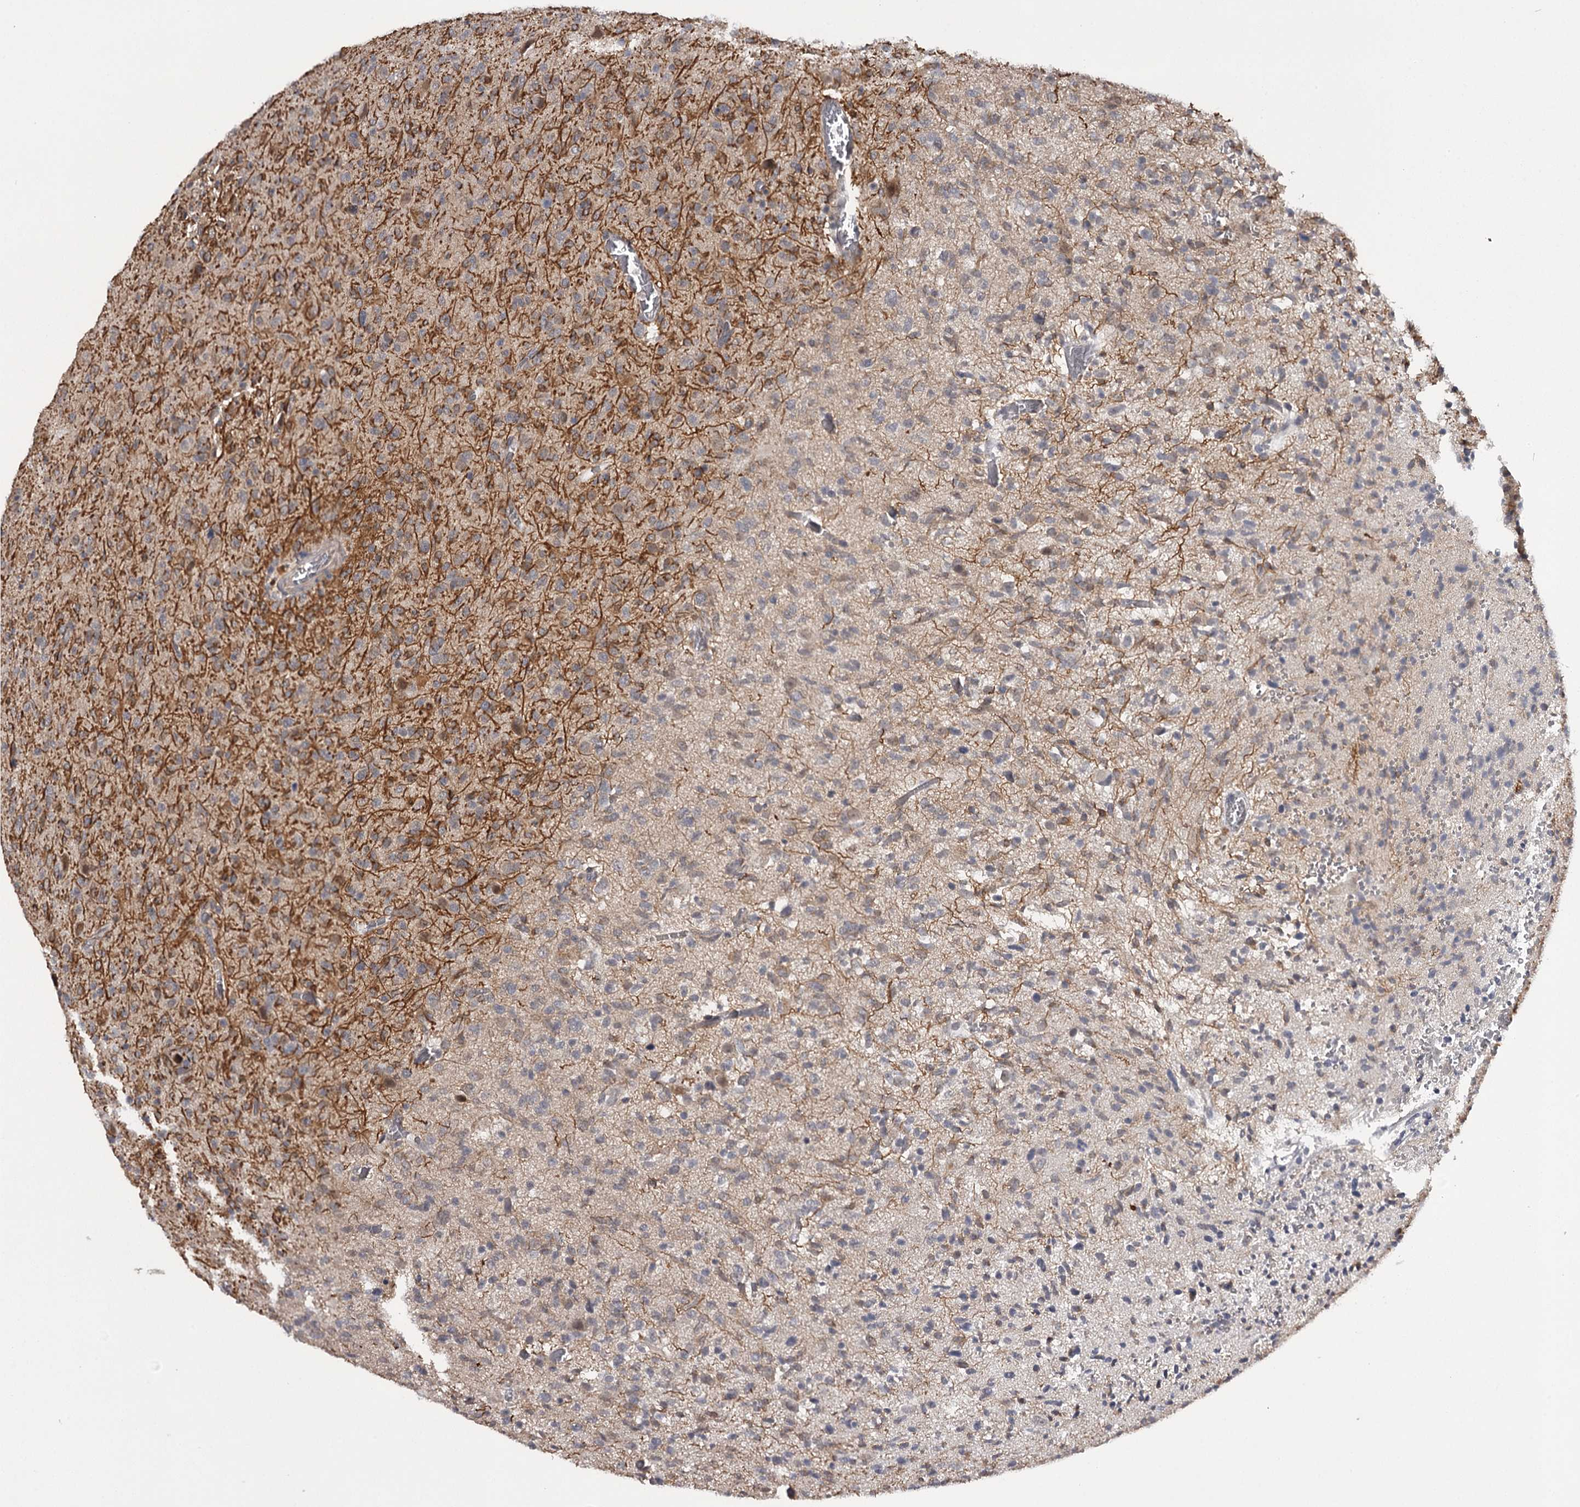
{"staining": {"intensity": "negative", "quantity": "none", "location": "none"}, "tissue": "glioma", "cell_type": "Tumor cells", "image_type": "cancer", "snomed": [{"axis": "morphology", "description": "Glioma, malignant, High grade"}, {"axis": "topography", "description": "Brain"}], "caption": "An image of human glioma is negative for staining in tumor cells.", "gene": "CWF19L2", "patient": {"sex": "female", "age": 57}}